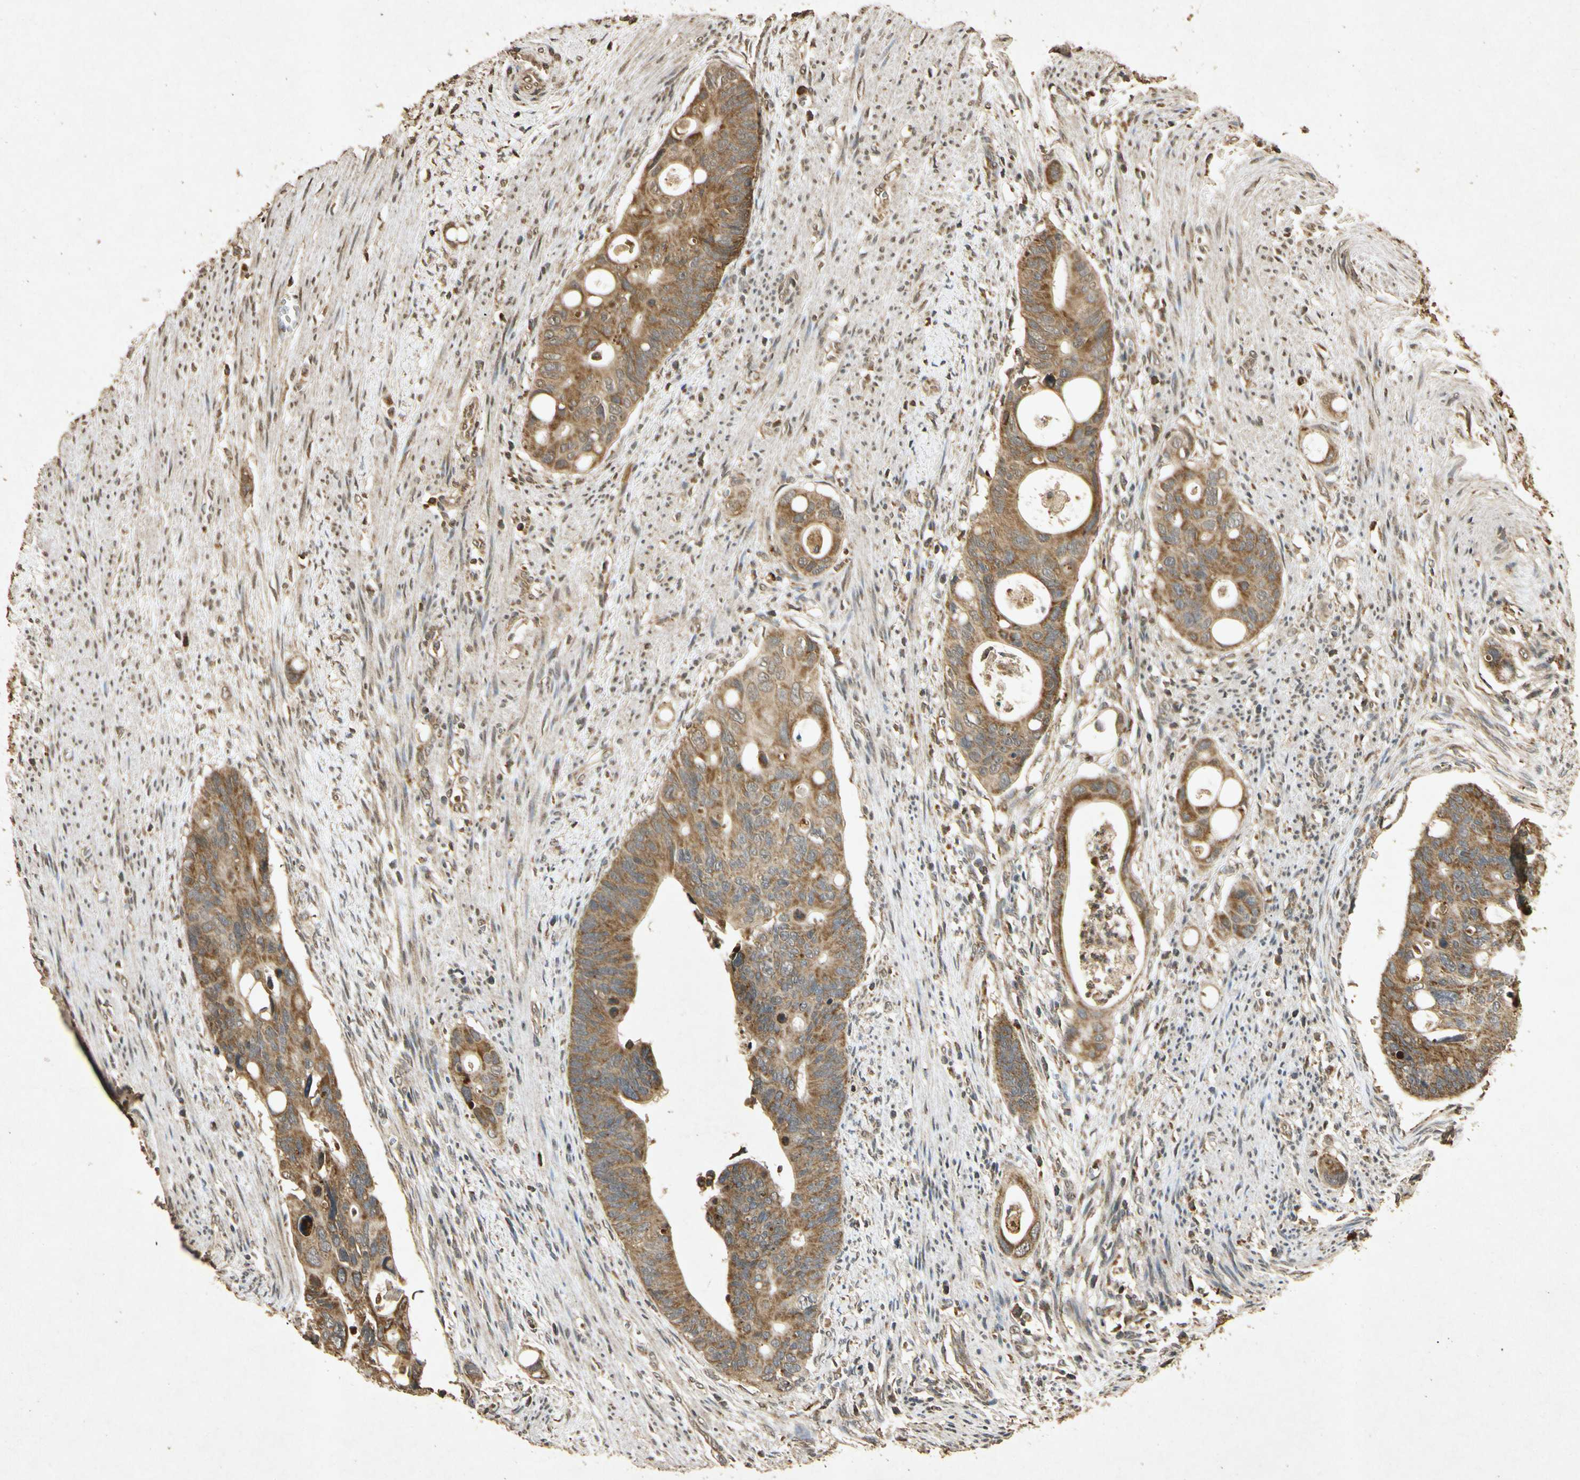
{"staining": {"intensity": "moderate", "quantity": ">75%", "location": "cytoplasmic/membranous"}, "tissue": "colorectal cancer", "cell_type": "Tumor cells", "image_type": "cancer", "snomed": [{"axis": "morphology", "description": "Adenocarcinoma, NOS"}, {"axis": "topography", "description": "Colon"}], "caption": "Adenocarcinoma (colorectal) stained with a protein marker demonstrates moderate staining in tumor cells.", "gene": "PRDX3", "patient": {"sex": "female", "age": 57}}